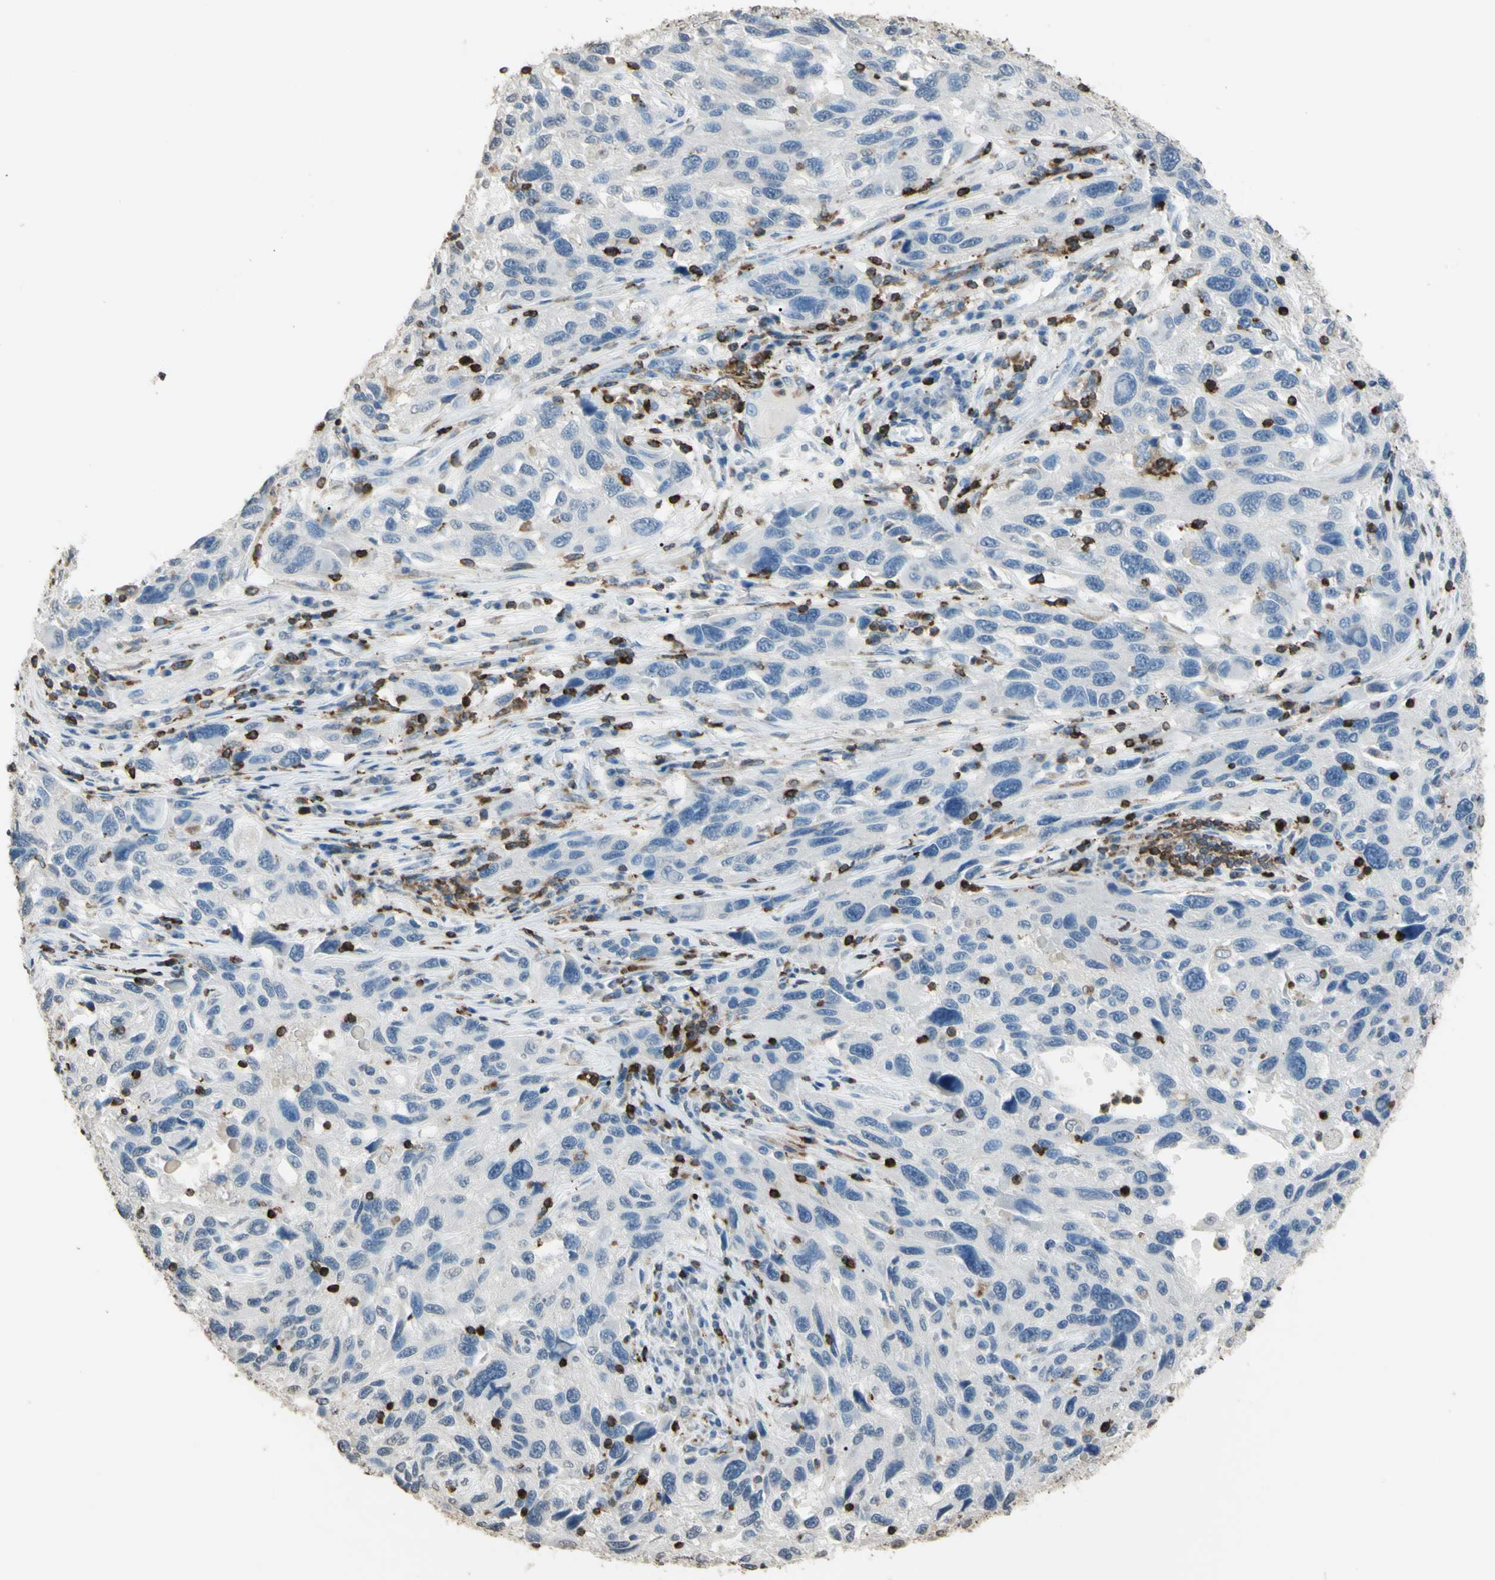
{"staining": {"intensity": "negative", "quantity": "none", "location": "none"}, "tissue": "melanoma", "cell_type": "Tumor cells", "image_type": "cancer", "snomed": [{"axis": "morphology", "description": "Malignant melanoma, NOS"}, {"axis": "topography", "description": "Skin"}], "caption": "High magnification brightfield microscopy of malignant melanoma stained with DAB (brown) and counterstained with hematoxylin (blue): tumor cells show no significant staining.", "gene": "PSTPIP1", "patient": {"sex": "male", "age": 53}}